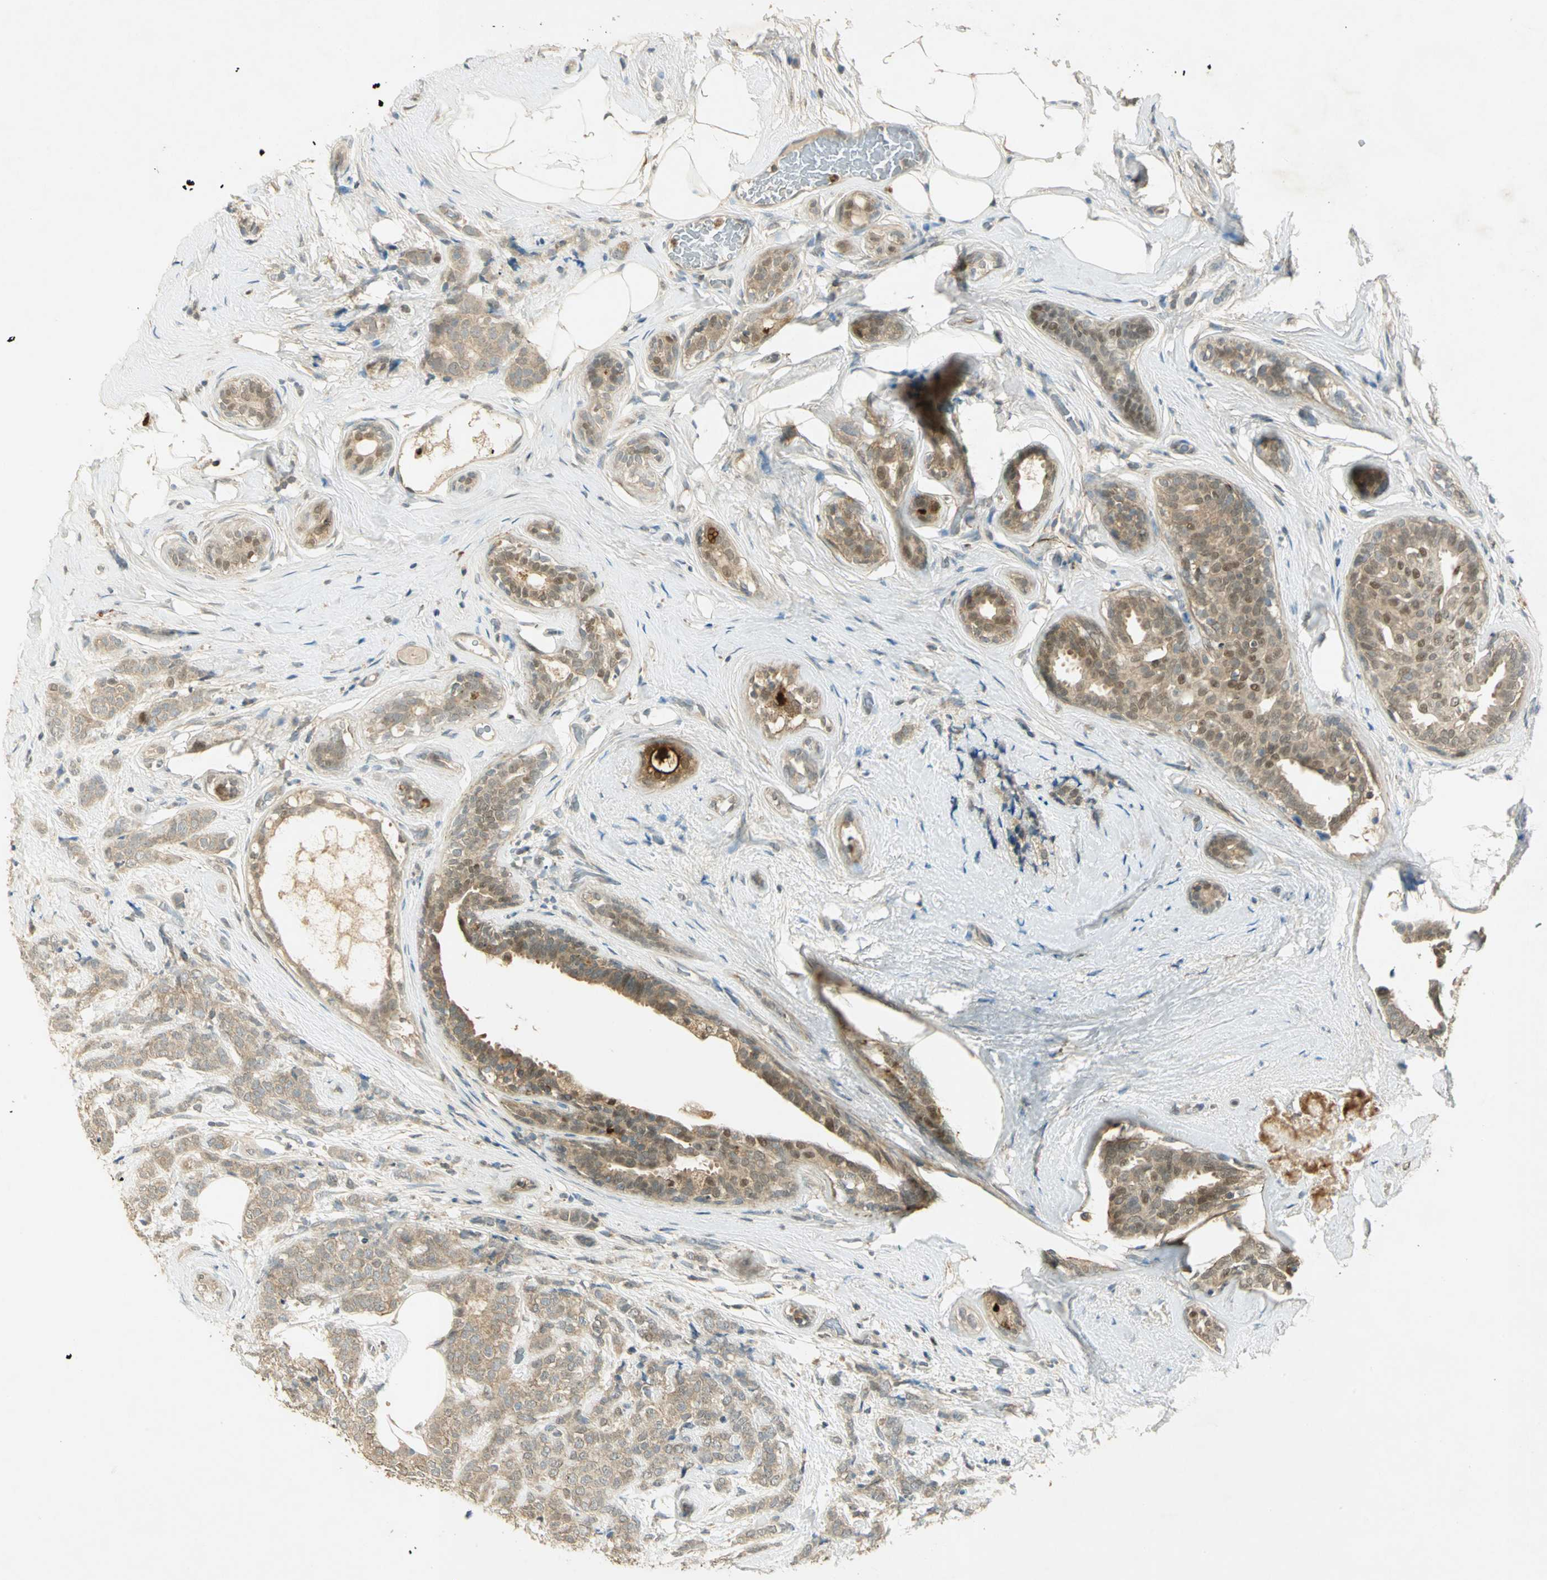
{"staining": {"intensity": "moderate", "quantity": ">75%", "location": "cytoplasmic/membranous"}, "tissue": "breast cancer", "cell_type": "Tumor cells", "image_type": "cancer", "snomed": [{"axis": "morphology", "description": "Lobular carcinoma"}, {"axis": "topography", "description": "Breast"}], "caption": "High-power microscopy captured an immunohistochemistry photomicrograph of breast cancer (lobular carcinoma), revealing moderate cytoplasmic/membranous positivity in about >75% of tumor cells.", "gene": "BIRC2", "patient": {"sex": "female", "age": 60}}